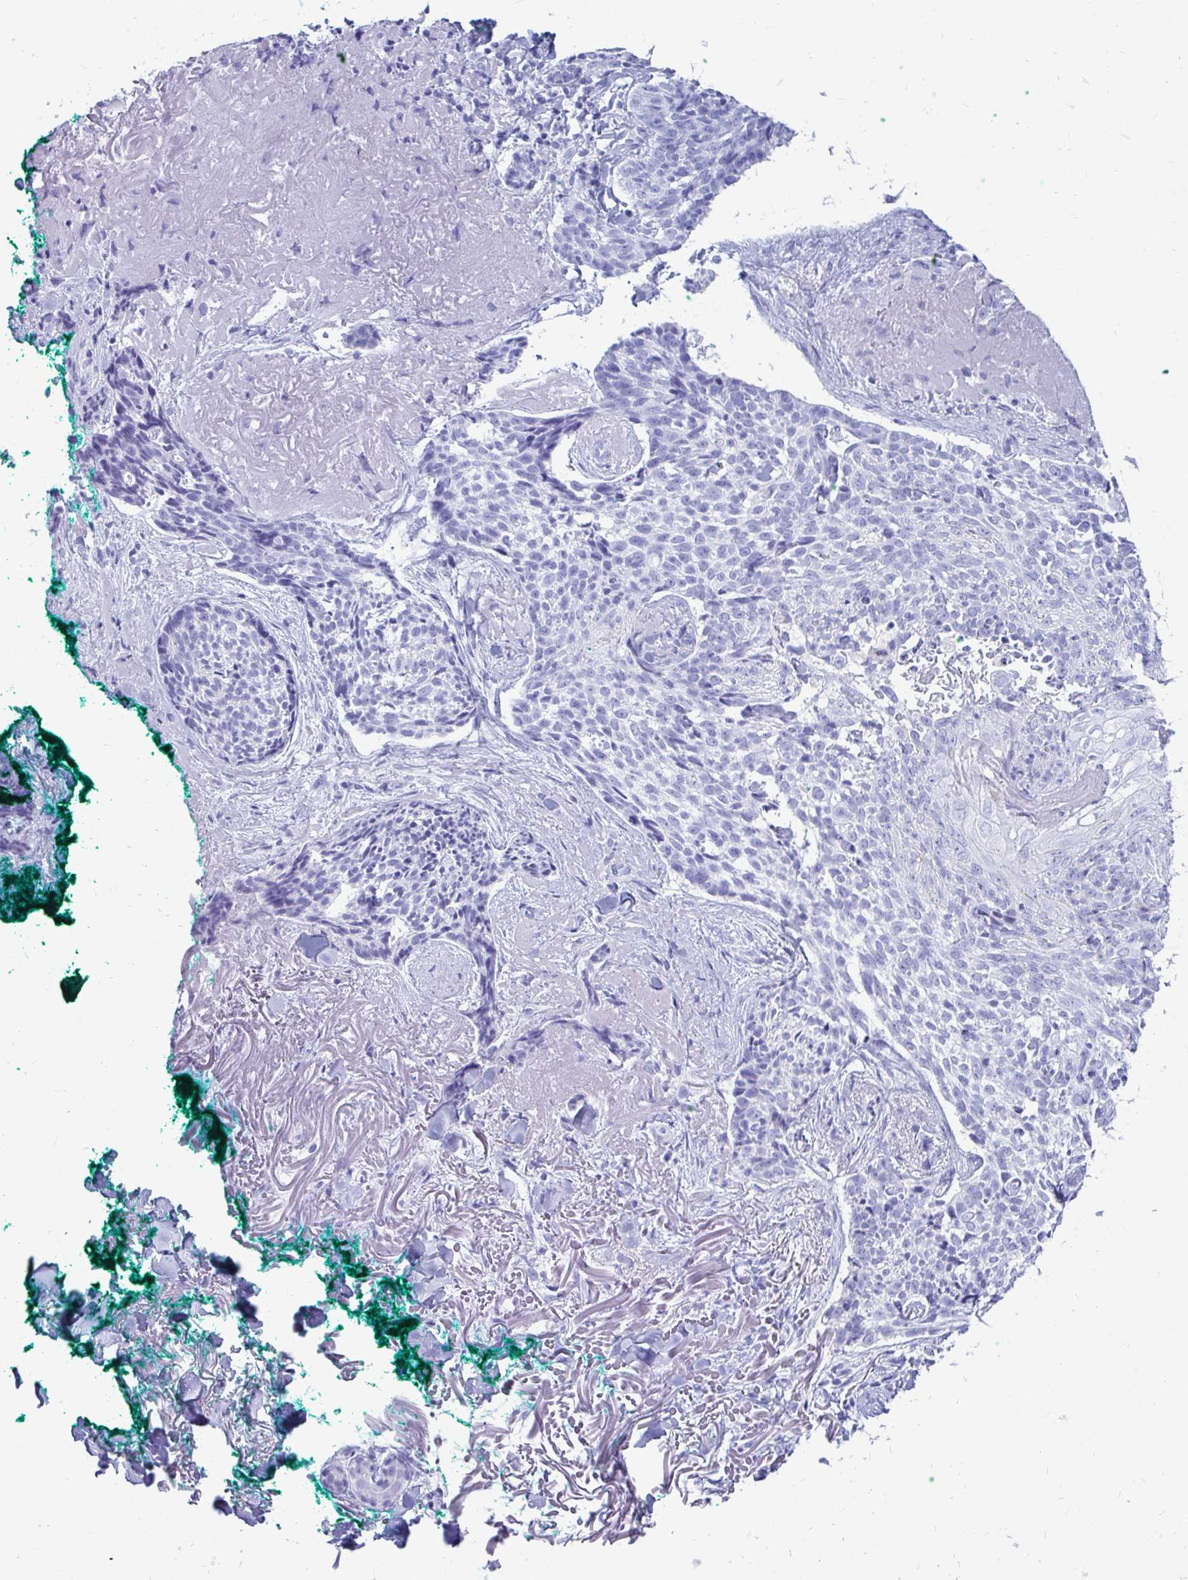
{"staining": {"intensity": "negative", "quantity": "none", "location": "none"}, "tissue": "skin cancer", "cell_type": "Tumor cells", "image_type": "cancer", "snomed": [{"axis": "morphology", "description": "Basal cell carcinoma"}, {"axis": "topography", "description": "Skin"}, {"axis": "topography", "description": "Skin of face"}], "caption": "Tumor cells show no significant positivity in basal cell carcinoma (skin).", "gene": "OR10R2", "patient": {"sex": "female", "age": 95}}